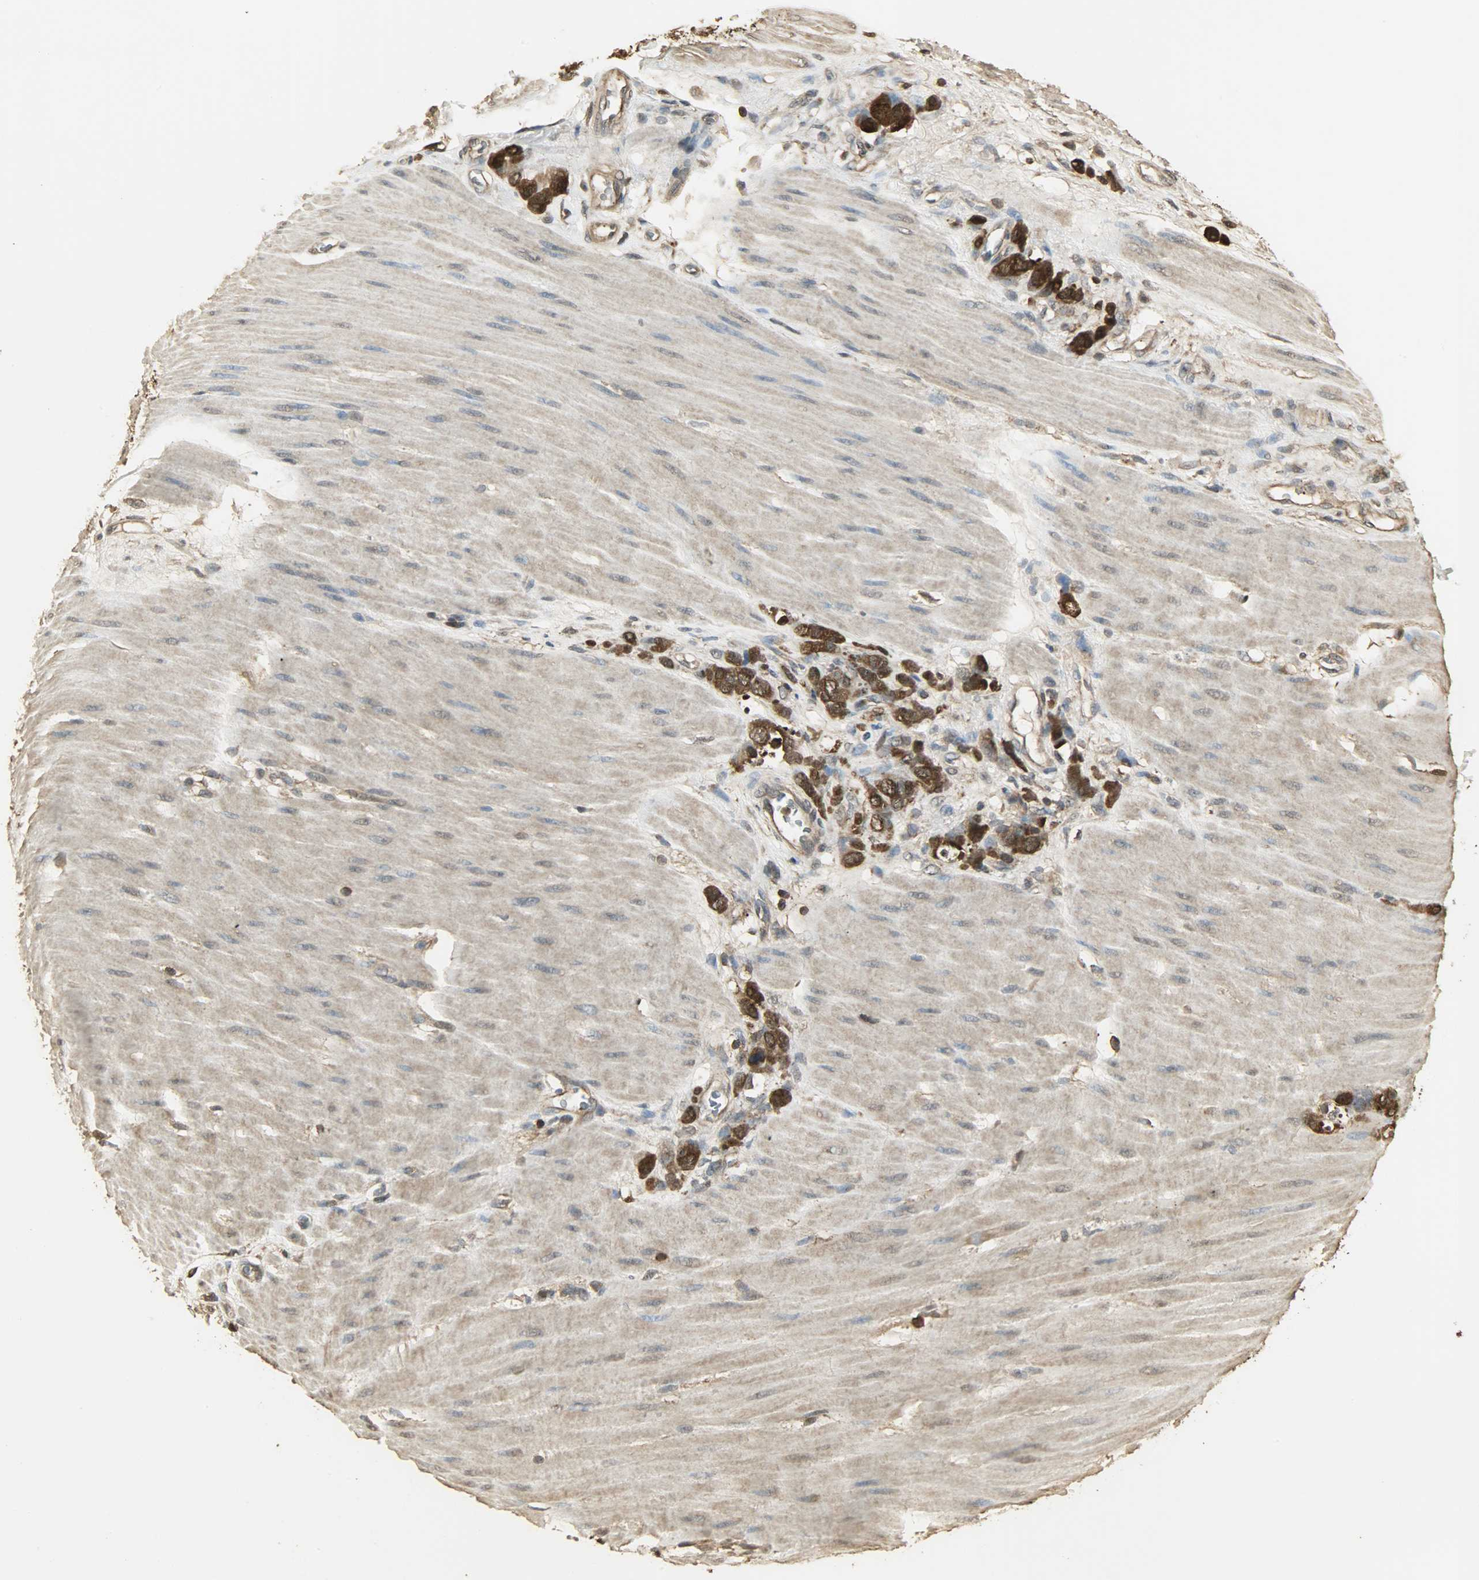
{"staining": {"intensity": "strong", "quantity": ">75%", "location": "cytoplasmic/membranous,nuclear"}, "tissue": "stomach cancer", "cell_type": "Tumor cells", "image_type": "cancer", "snomed": [{"axis": "morphology", "description": "Adenocarcinoma, NOS"}, {"axis": "topography", "description": "Stomach"}], "caption": "IHC photomicrograph of neoplastic tissue: stomach cancer stained using immunohistochemistry (IHC) shows high levels of strong protein expression localized specifically in the cytoplasmic/membranous and nuclear of tumor cells, appearing as a cytoplasmic/membranous and nuclear brown color.", "gene": "YWHAZ", "patient": {"sex": "male", "age": 82}}